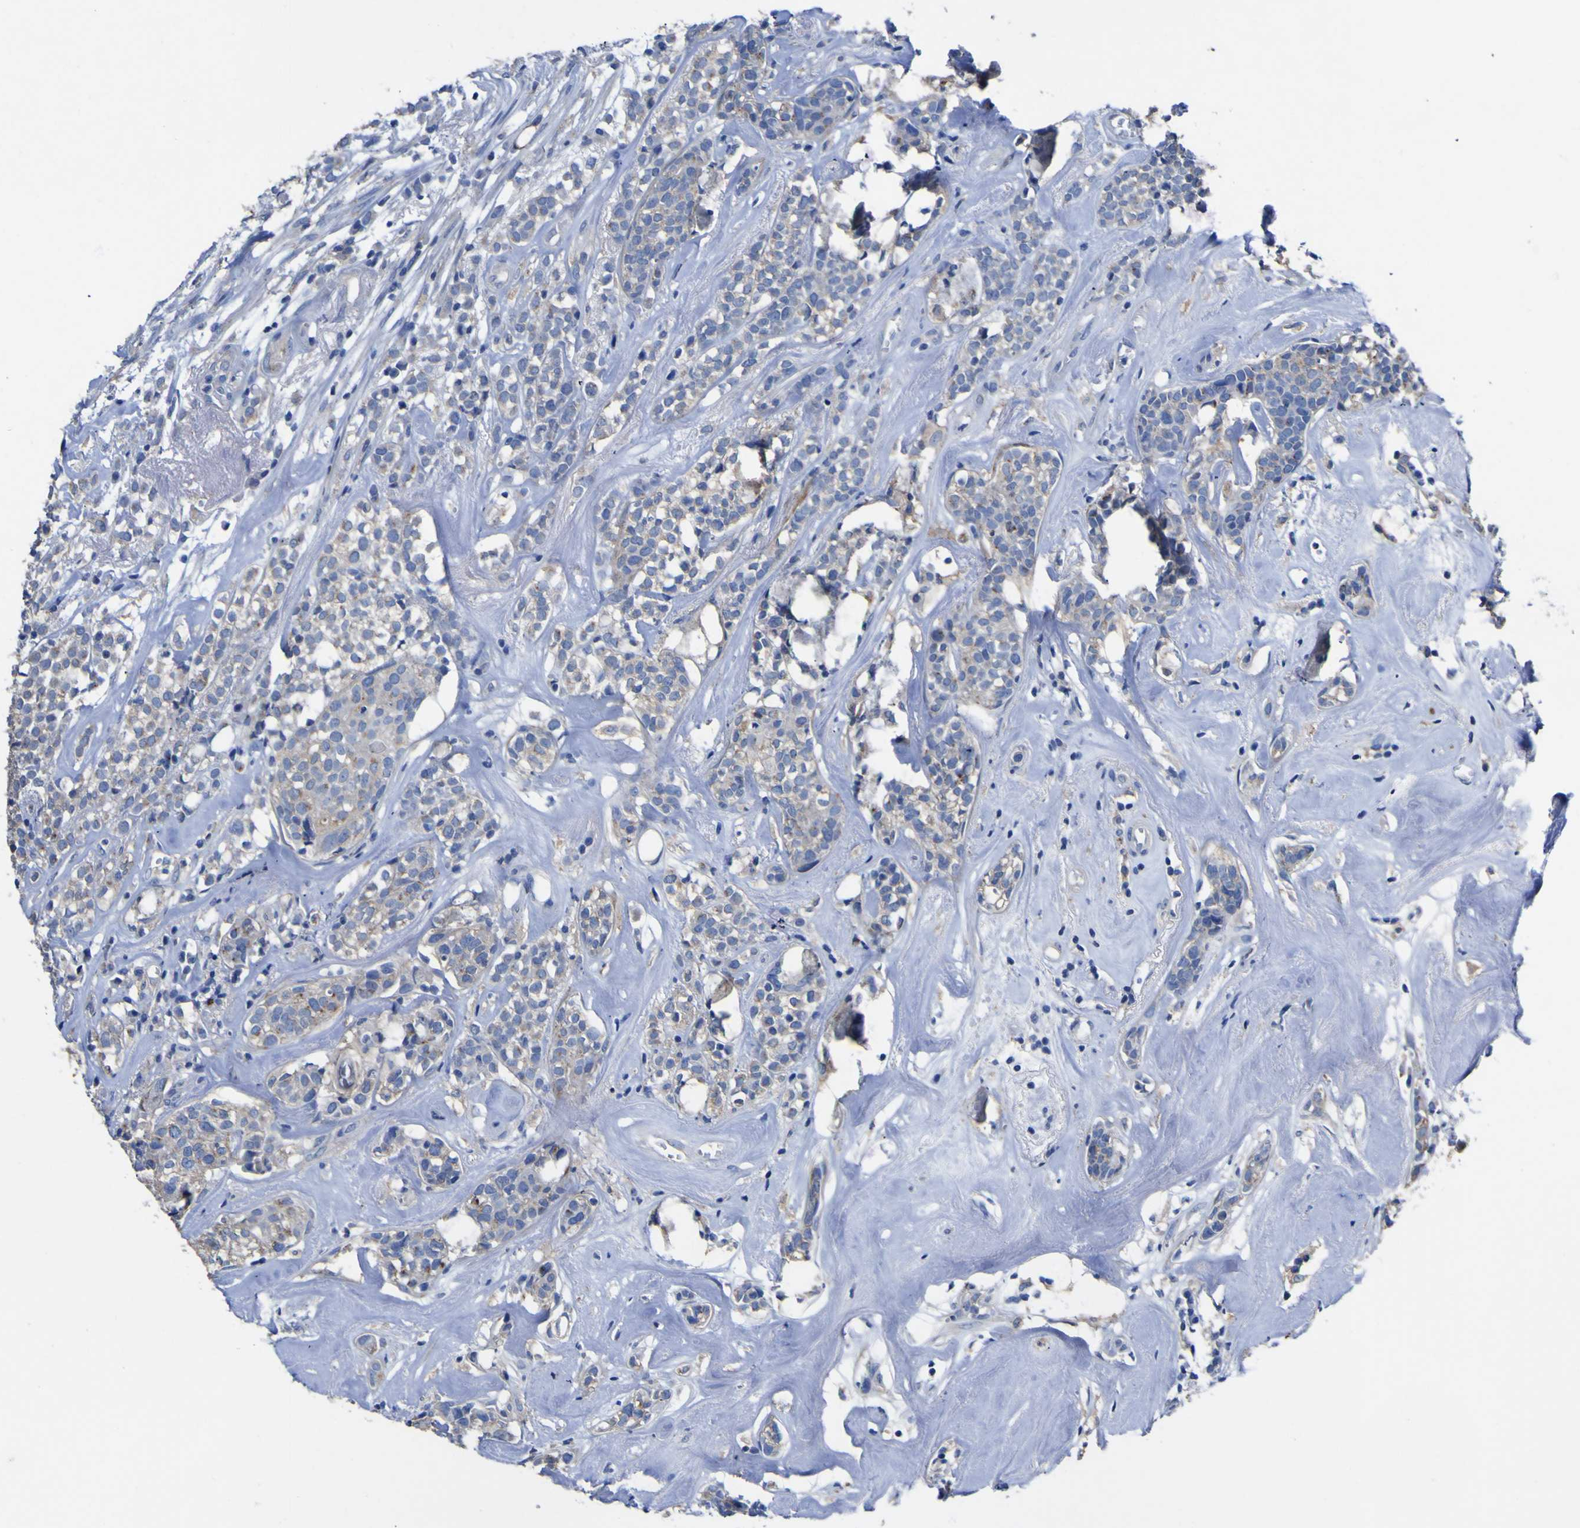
{"staining": {"intensity": "weak", "quantity": "25%-75%", "location": "cytoplasmic/membranous"}, "tissue": "head and neck cancer", "cell_type": "Tumor cells", "image_type": "cancer", "snomed": [{"axis": "morphology", "description": "Adenocarcinoma, NOS"}, {"axis": "topography", "description": "Salivary gland"}, {"axis": "topography", "description": "Head-Neck"}], "caption": "Weak cytoplasmic/membranous protein expression is present in approximately 25%-75% of tumor cells in head and neck cancer (adenocarcinoma).", "gene": "AGO4", "patient": {"sex": "female", "age": 65}}